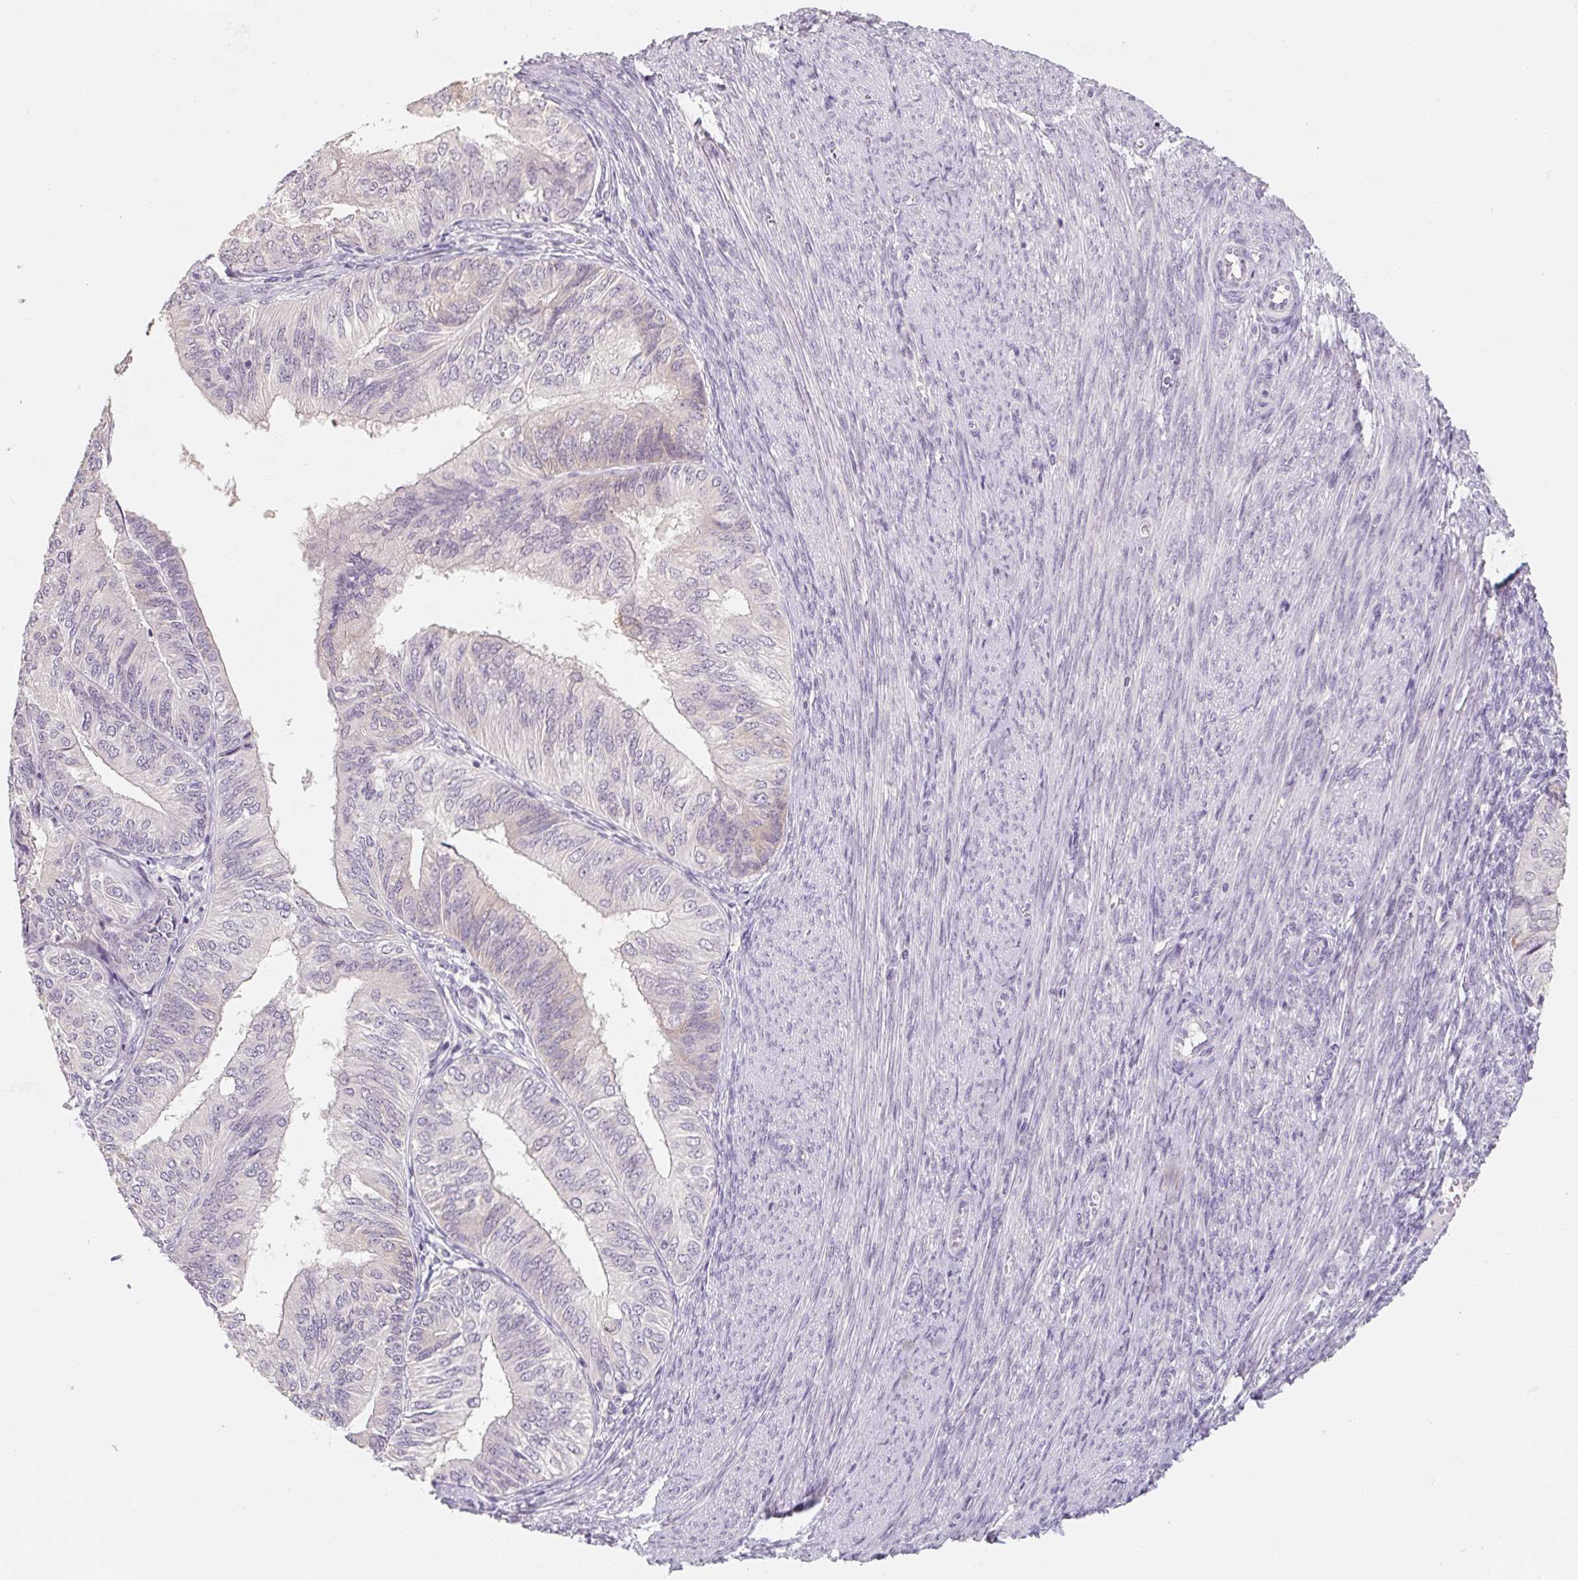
{"staining": {"intensity": "negative", "quantity": "none", "location": "none"}, "tissue": "endometrial cancer", "cell_type": "Tumor cells", "image_type": "cancer", "snomed": [{"axis": "morphology", "description": "Adenocarcinoma, NOS"}, {"axis": "topography", "description": "Endometrium"}], "caption": "An image of adenocarcinoma (endometrial) stained for a protein exhibits no brown staining in tumor cells. (Stains: DAB (3,3'-diaminobenzidine) immunohistochemistry with hematoxylin counter stain, Microscopy: brightfield microscopy at high magnification).", "gene": "CAPZA3", "patient": {"sex": "female", "age": 58}}